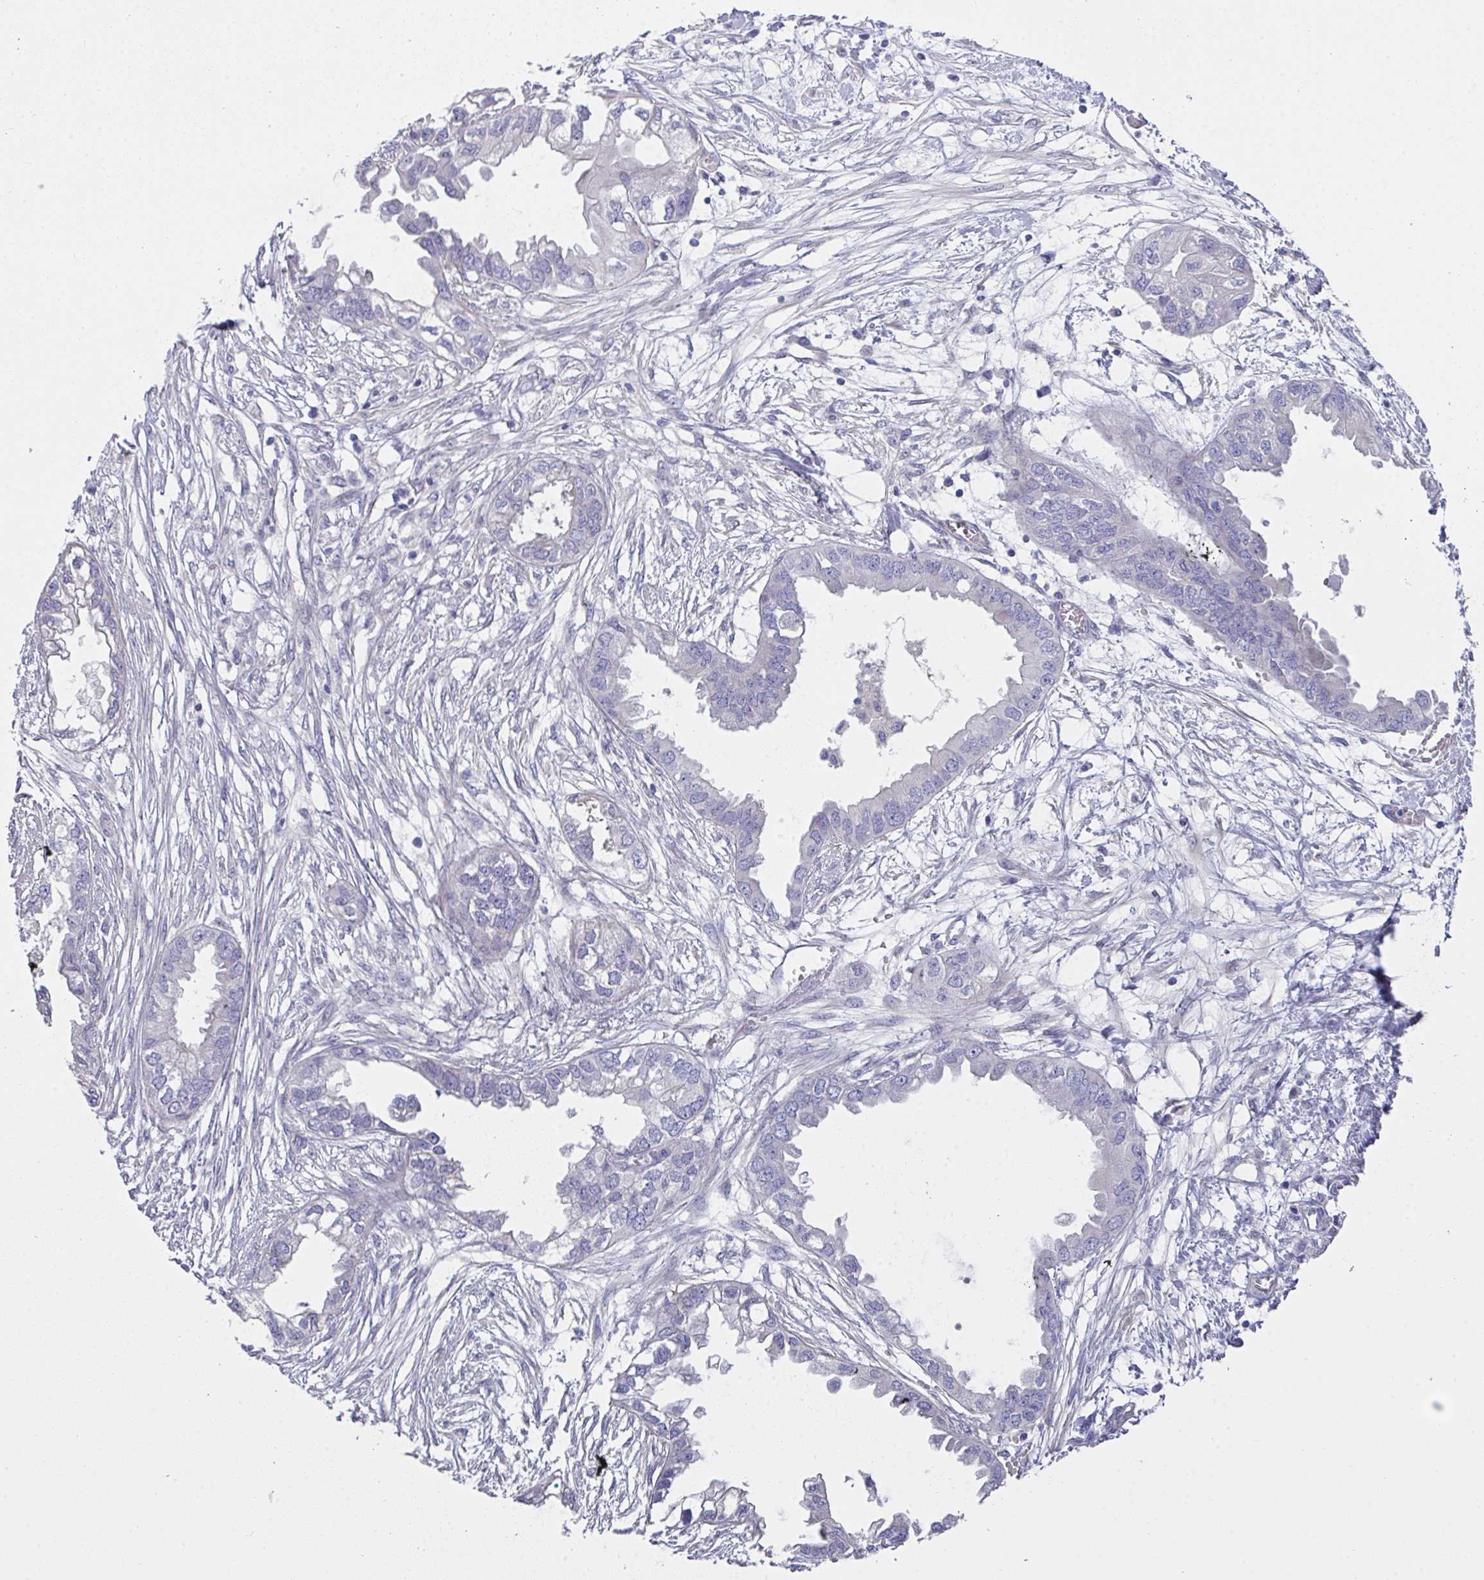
{"staining": {"intensity": "negative", "quantity": "none", "location": "none"}, "tissue": "endometrial cancer", "cell_type": "Tumor cells", "image_type": "cancer", "snomed": [{"axis": "morphology", "description": "Adenocarcinoma, NOS"}, {"axis": "morphology", "description": "Adenocarcinoma, metastatic, NOS"}, {"axis": "topography", "description": "Adipose tissue"}, {"axis": "topography", "description": "Endometrium"}], "caption": "This is an immunohistochemistry (IHC) histopathology image of endometrial adenocarcinoma. There is no positivity in tumor cells.", "gene": "FBXO47", "patient": {"sex": "female", "age": 67}}